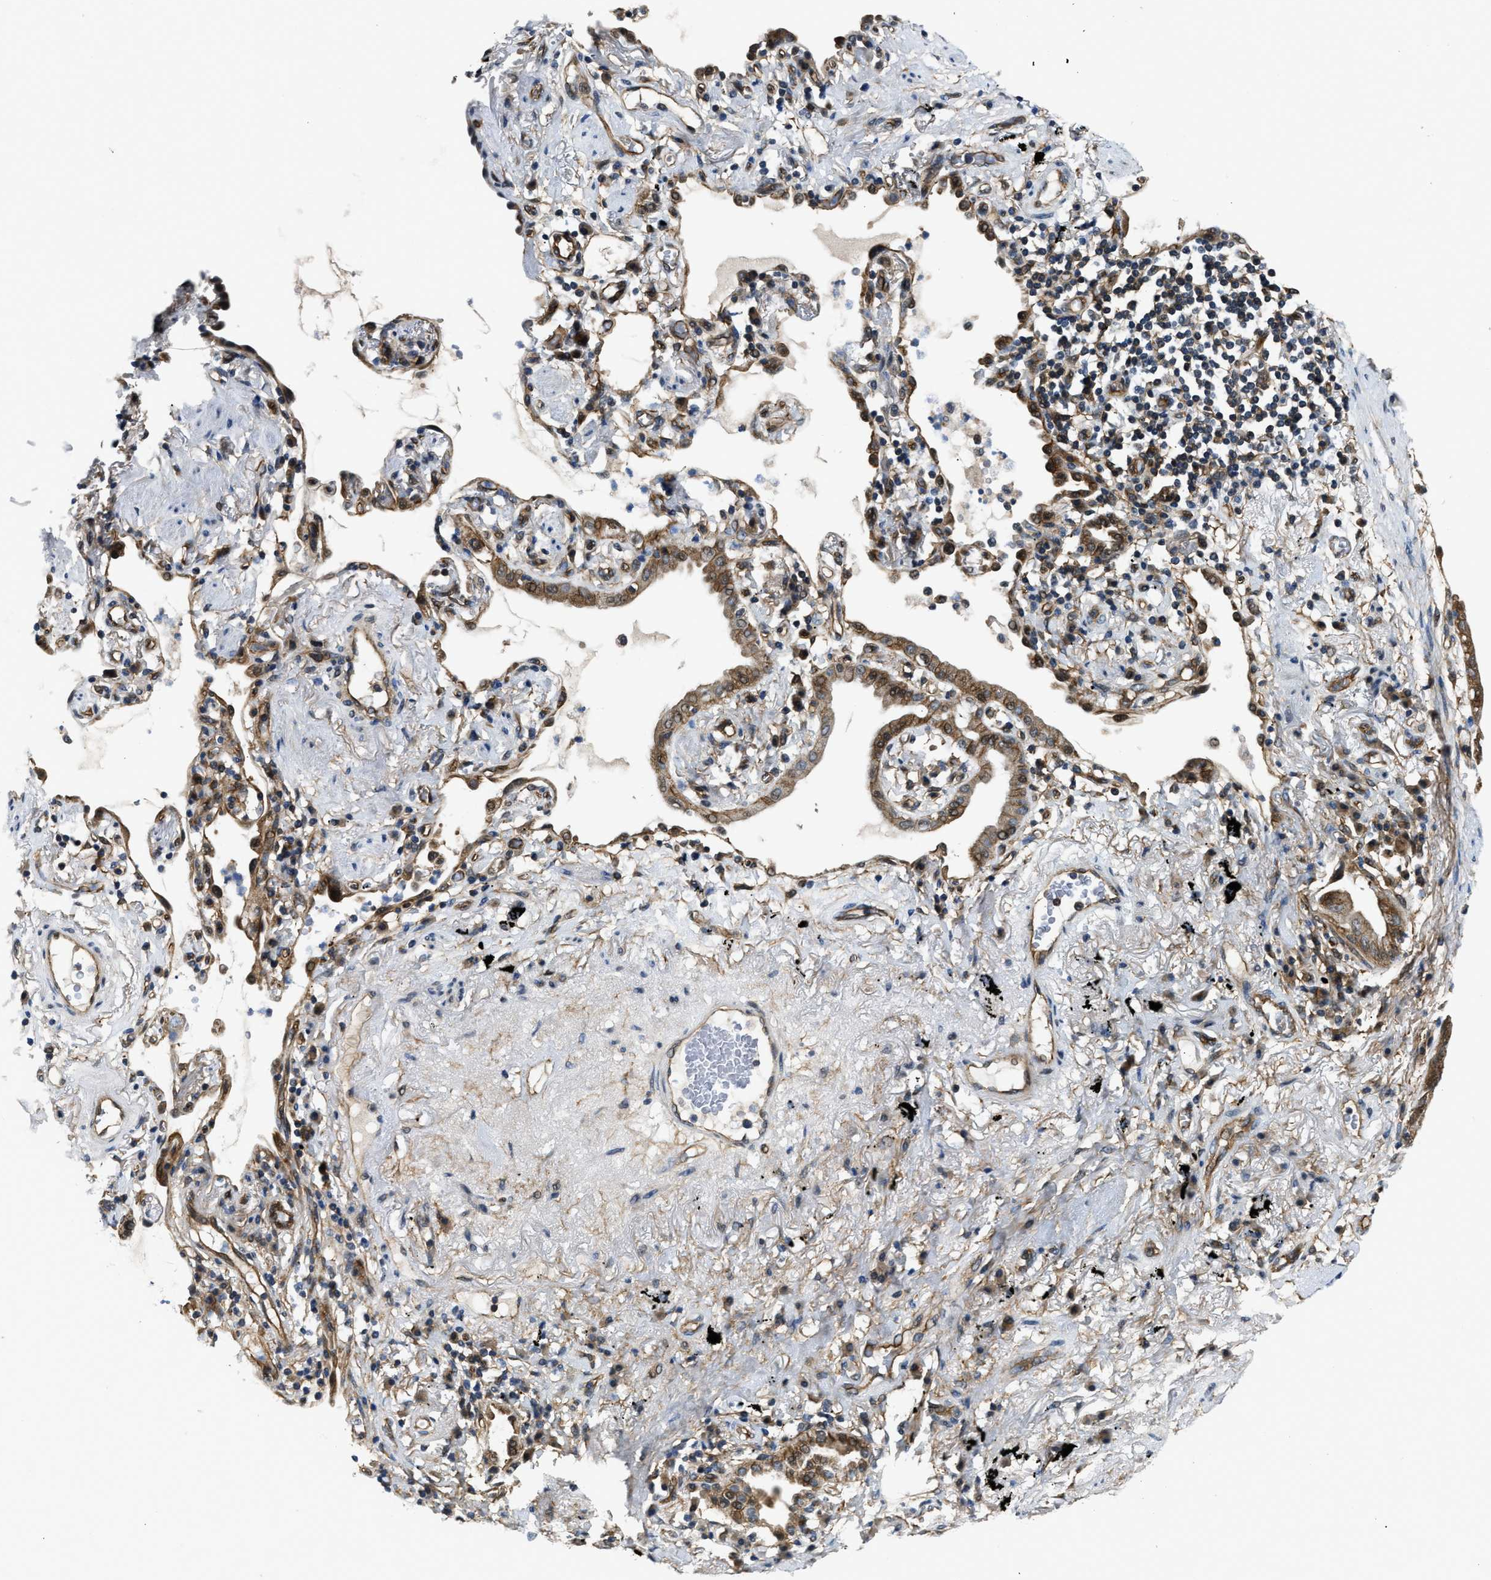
{"staining": {"intensity": "moderate", "quantity": ">75%", "location": "cytoplasmic/membranous"}, "tissue": "lung cancer", "cell_type": "Tumor cells", "image_type": "cancer", "snomed": [{"axis": "morphology", "description": "Normal tissue, NOS"}, {"axis": "morphology", "description": "Adenocarcinoma, NOS"}, {"axis": "topography", "description": "Bronchus"}, {"axis": "topography", "description": "Lung"}], "caption": "Protein expression analysis of lung adenocarcinoma shows moderate cytoplasmic/membranous staining in approximately >75% of tumor cells.", "gene": "COPS2", "patient": {"sex": "female", "age": 70}}